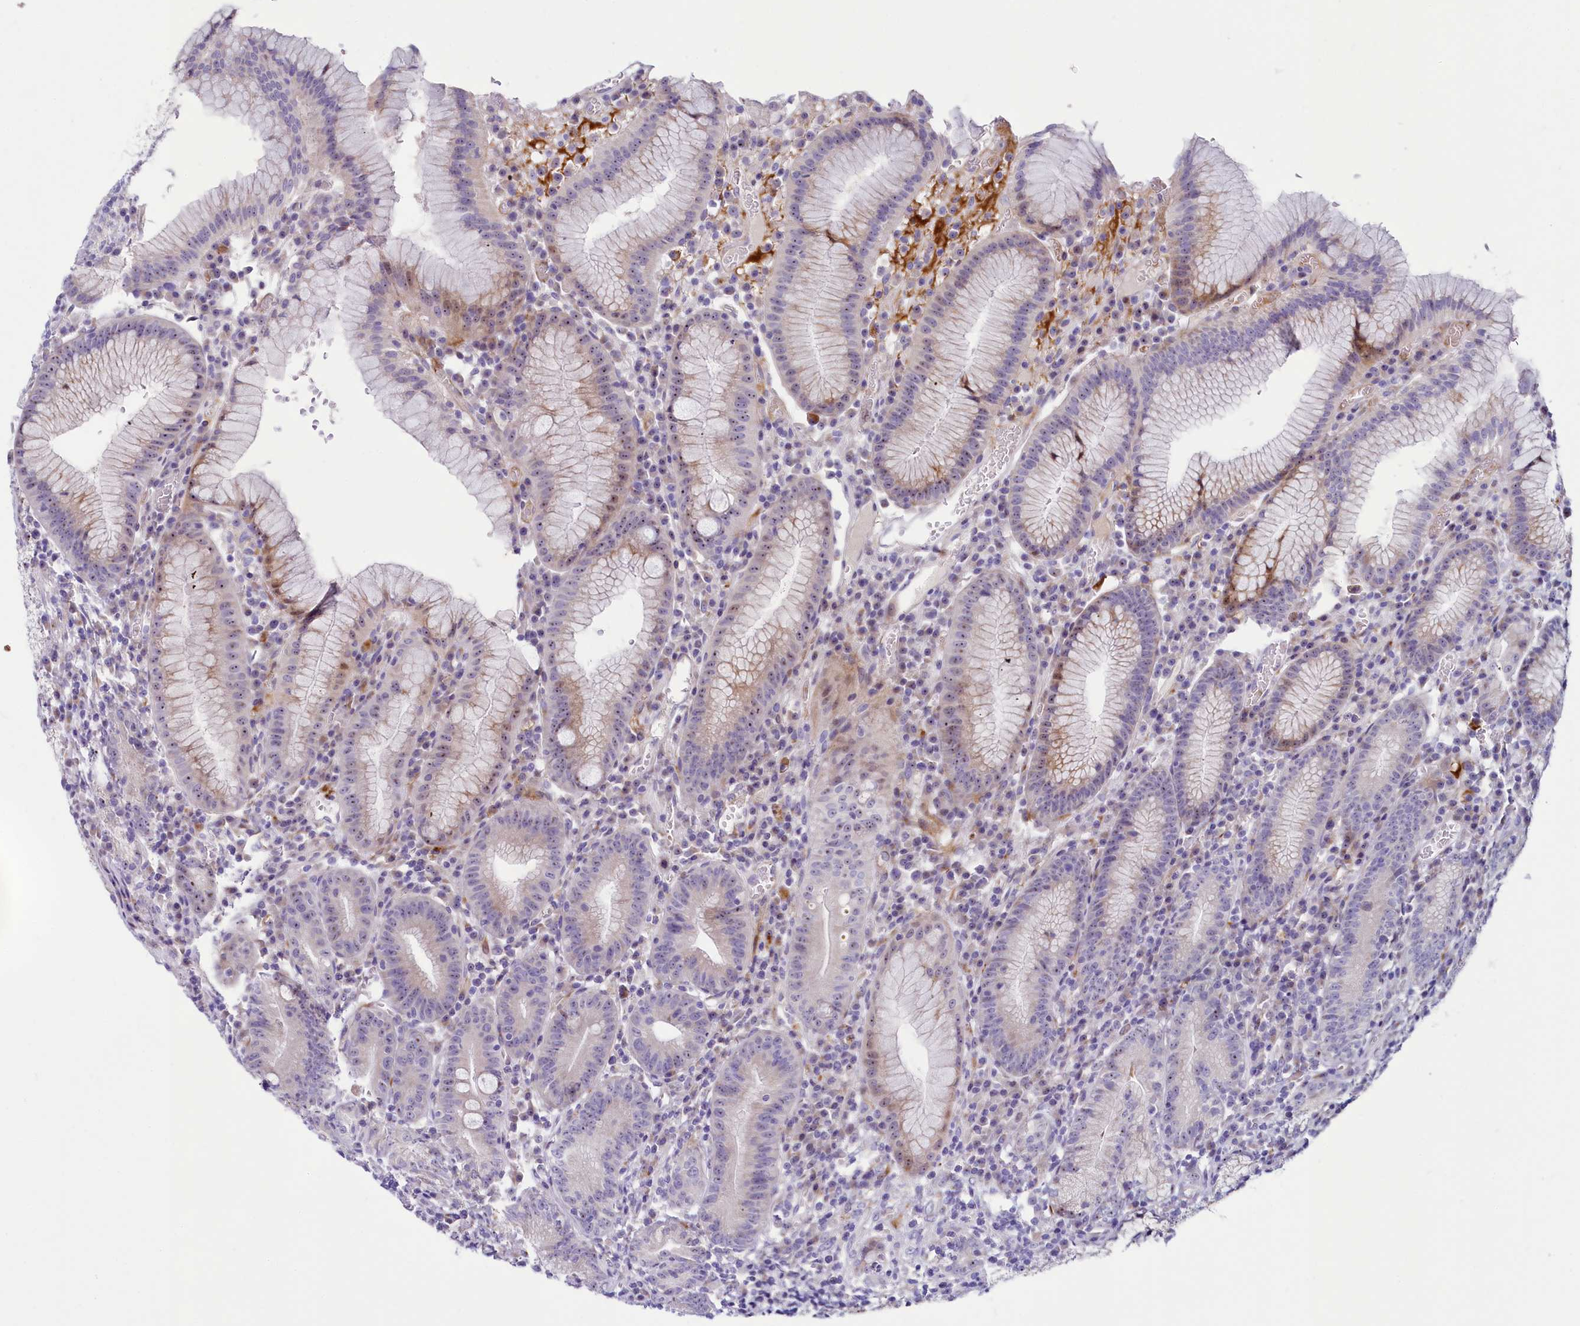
{"staining": {"intensity": "moderate", "quantity": "25%-75%", "location": "cytoplasmic/membranous,nuclear"}, "tissue": "stomach", "cell_type": "Glandular cells", "image_type": "normal", "snomed": [{"axis": "morphology", "description": "Normal tissue, NOS"}, {"axis": "topography", "description": "Stomach"}], "caption": "Immunohistochemical staining of benign stomach shows medium levels of moderate cytoplasmic/membranous,nuclear staining in approximately 25%-75% of glandular cells.", "gene": "SH3TC2", "patient": {"sex": "male", "age": 55}}